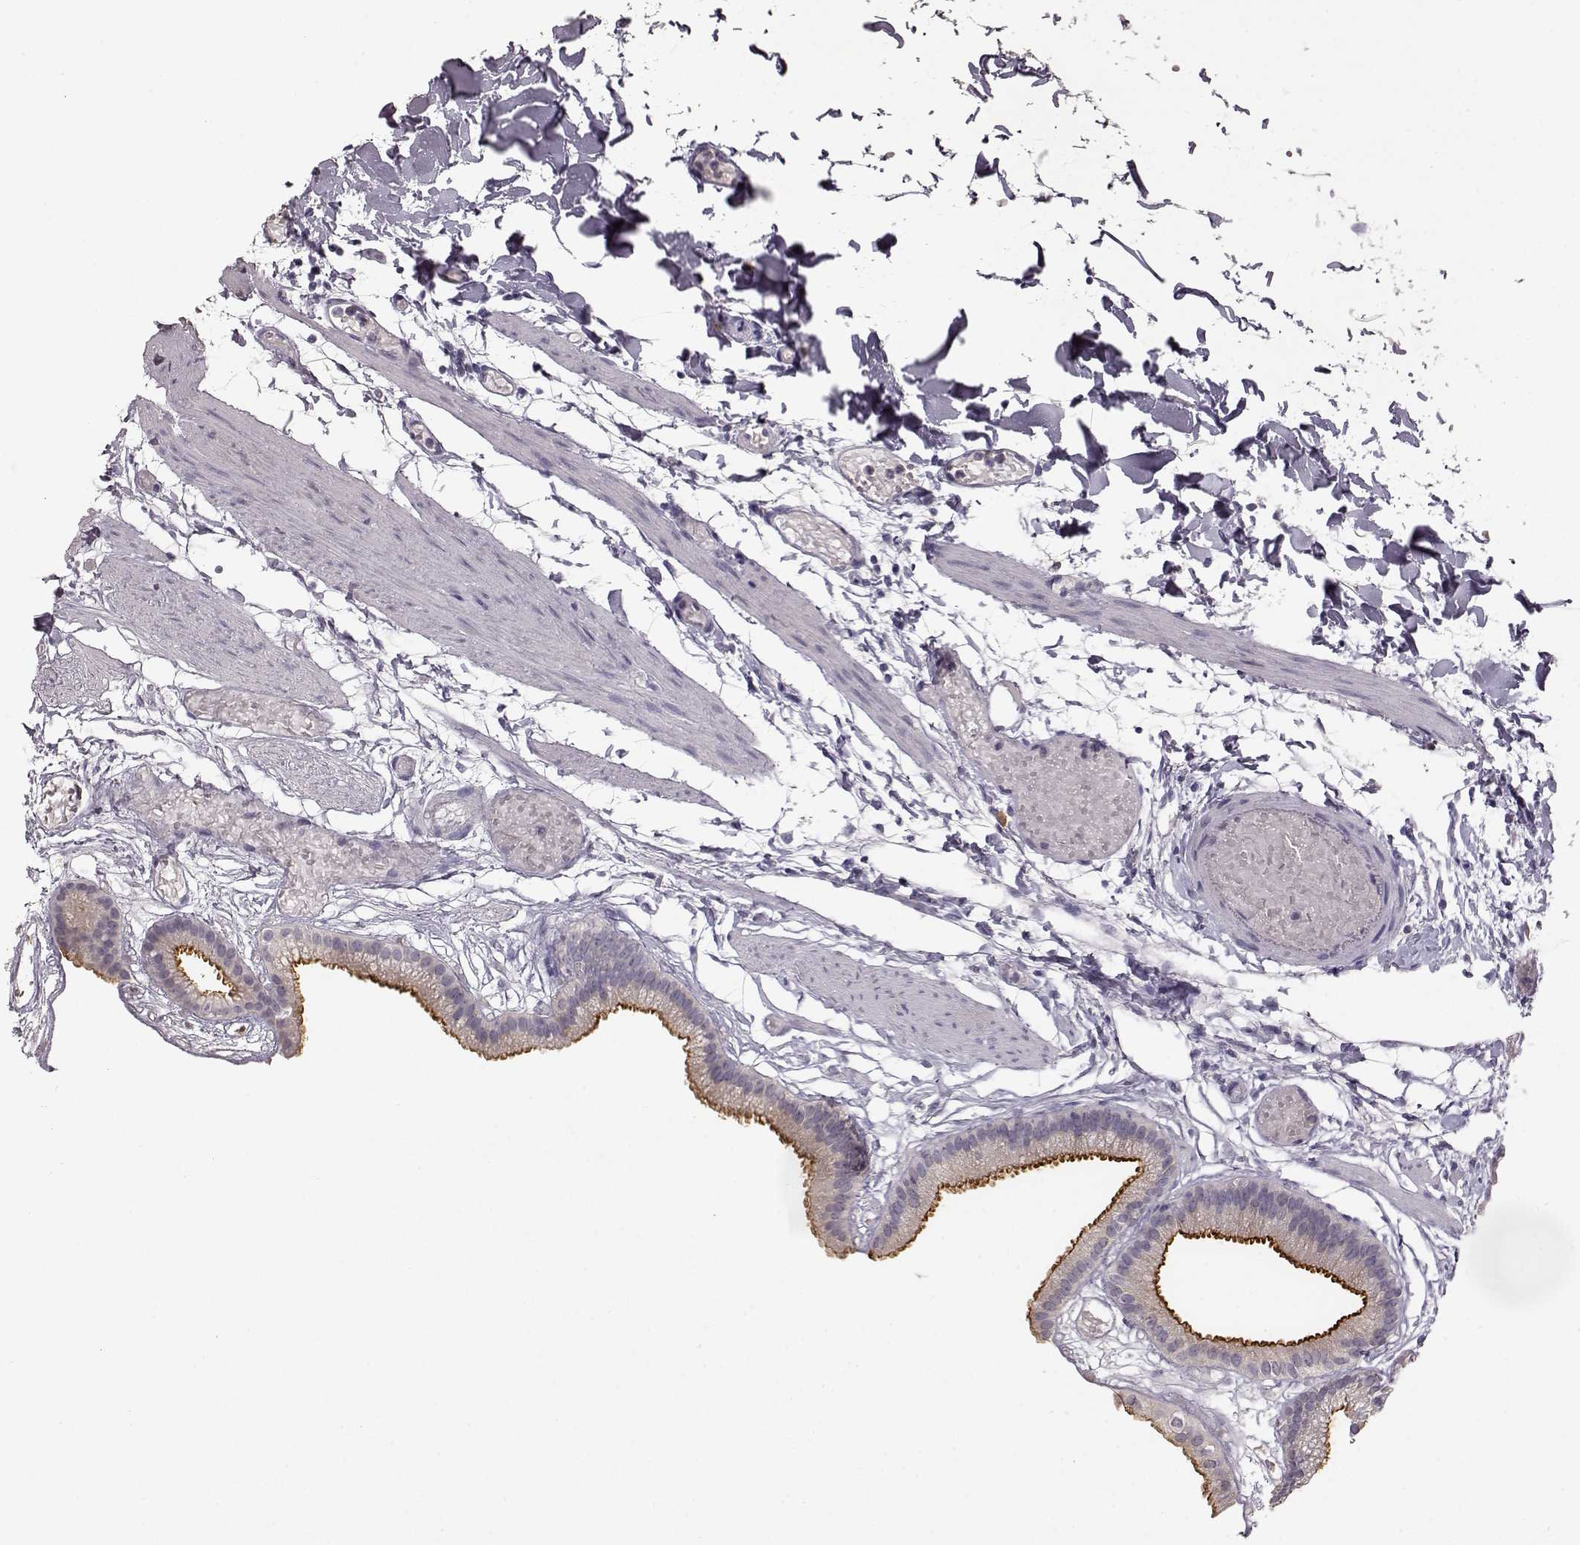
{"staining": {"intensity": "moderate", "quantity": ">75%", "location": "cytoplasmic/membranous"}, "tissue": "gallbladder", "cell_type": "Glandular cells", "image_type": "normal", "snomed": [{"axis": "morphology", "description": "Normal tissue, NOS"}, {"axis": "topography", "description": "Gallbladder"}], "caption": "The micrograph demonstrates staining of benign gallbladder, revealing moderate cytoplasmic/membranous protein expression (brown color) within glandular cells. The protein of interest is stained brown, and the nuclei are stained in blue (DAB IHC with brightfield microscopy, high magnification).", "gene": "GHR", "patient": {"sex": "female", "age": 45}}